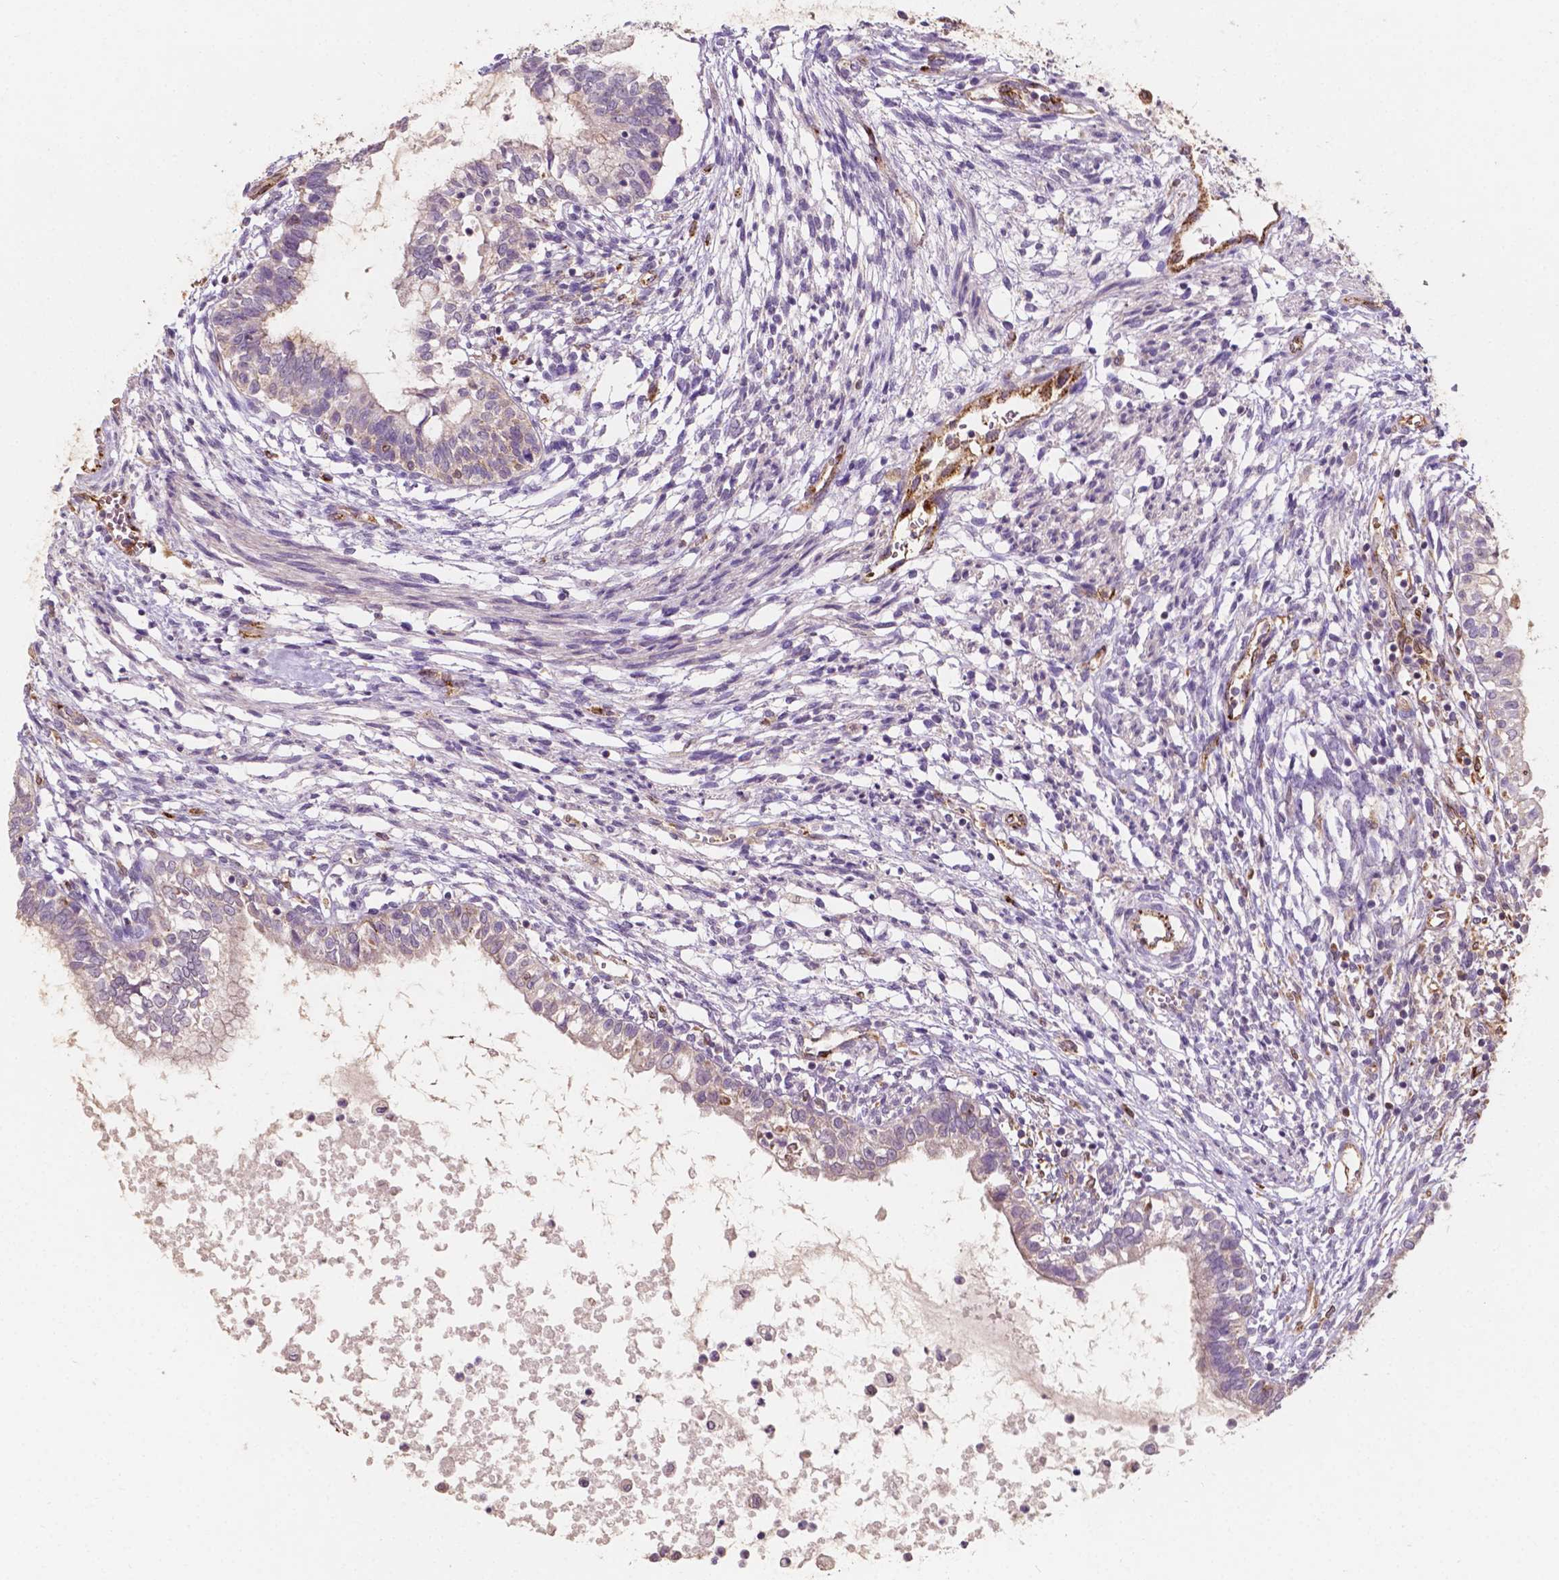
{"staining": {"intensity": "negative", "quantity": "none", "location": "none"}, "tissue": "testis cancer", "cell_type": "Tumor cells", "image_type": "cancer", "snomed": [{"axis": "morphology", "description": "Carcinoma, Embryonal, NOS"}, {"axis": "topography", "description": "Testis"}], "caption": "Tumor cells are negative for protein expression in human embryonal carcinoma (testis). (Immunohistochemistry, brightfield microscopy, high magnification).", "gene": "SLC22A4", "patient": {"sex": "male", "age": 37}}